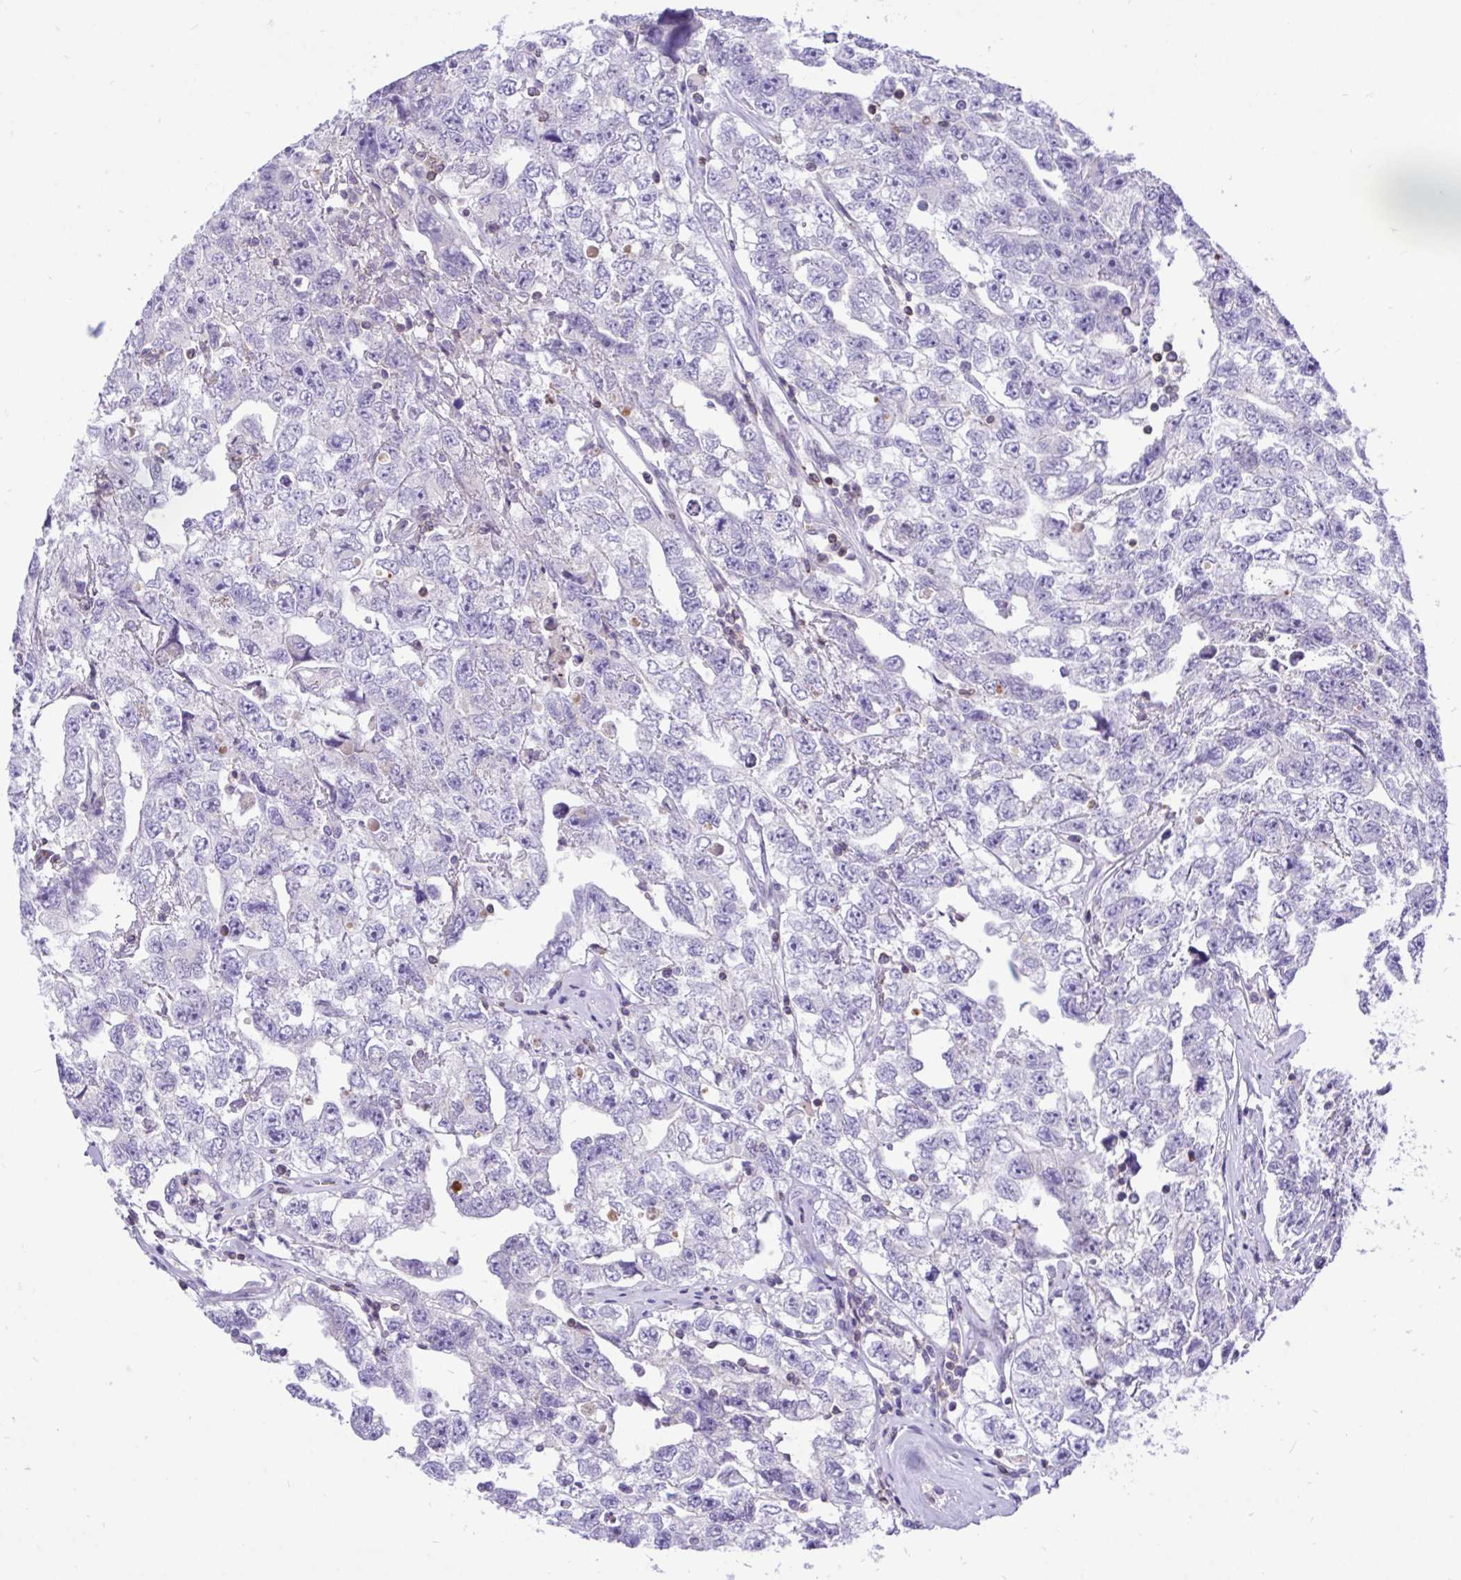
{"staining": {"intensity": "negative", "quantity": "none", "location": "none"}, "tissue": "testis cancer", "cell_type": "Tumor cells", "image_type": "cancer", "snomed": [{"axis": "morphology", "description": "Carcinoma, Embryonal, NOS"}, {"axis": "topography", "description": "Testis"}], "caption": "Testis embryonal carcinoma stained for a protein using immunohistochemistry (IHC) exhibits no positivity tumor cells.", "gene": "CXCL8", "patient": {"sex": "male", "age": 22}}